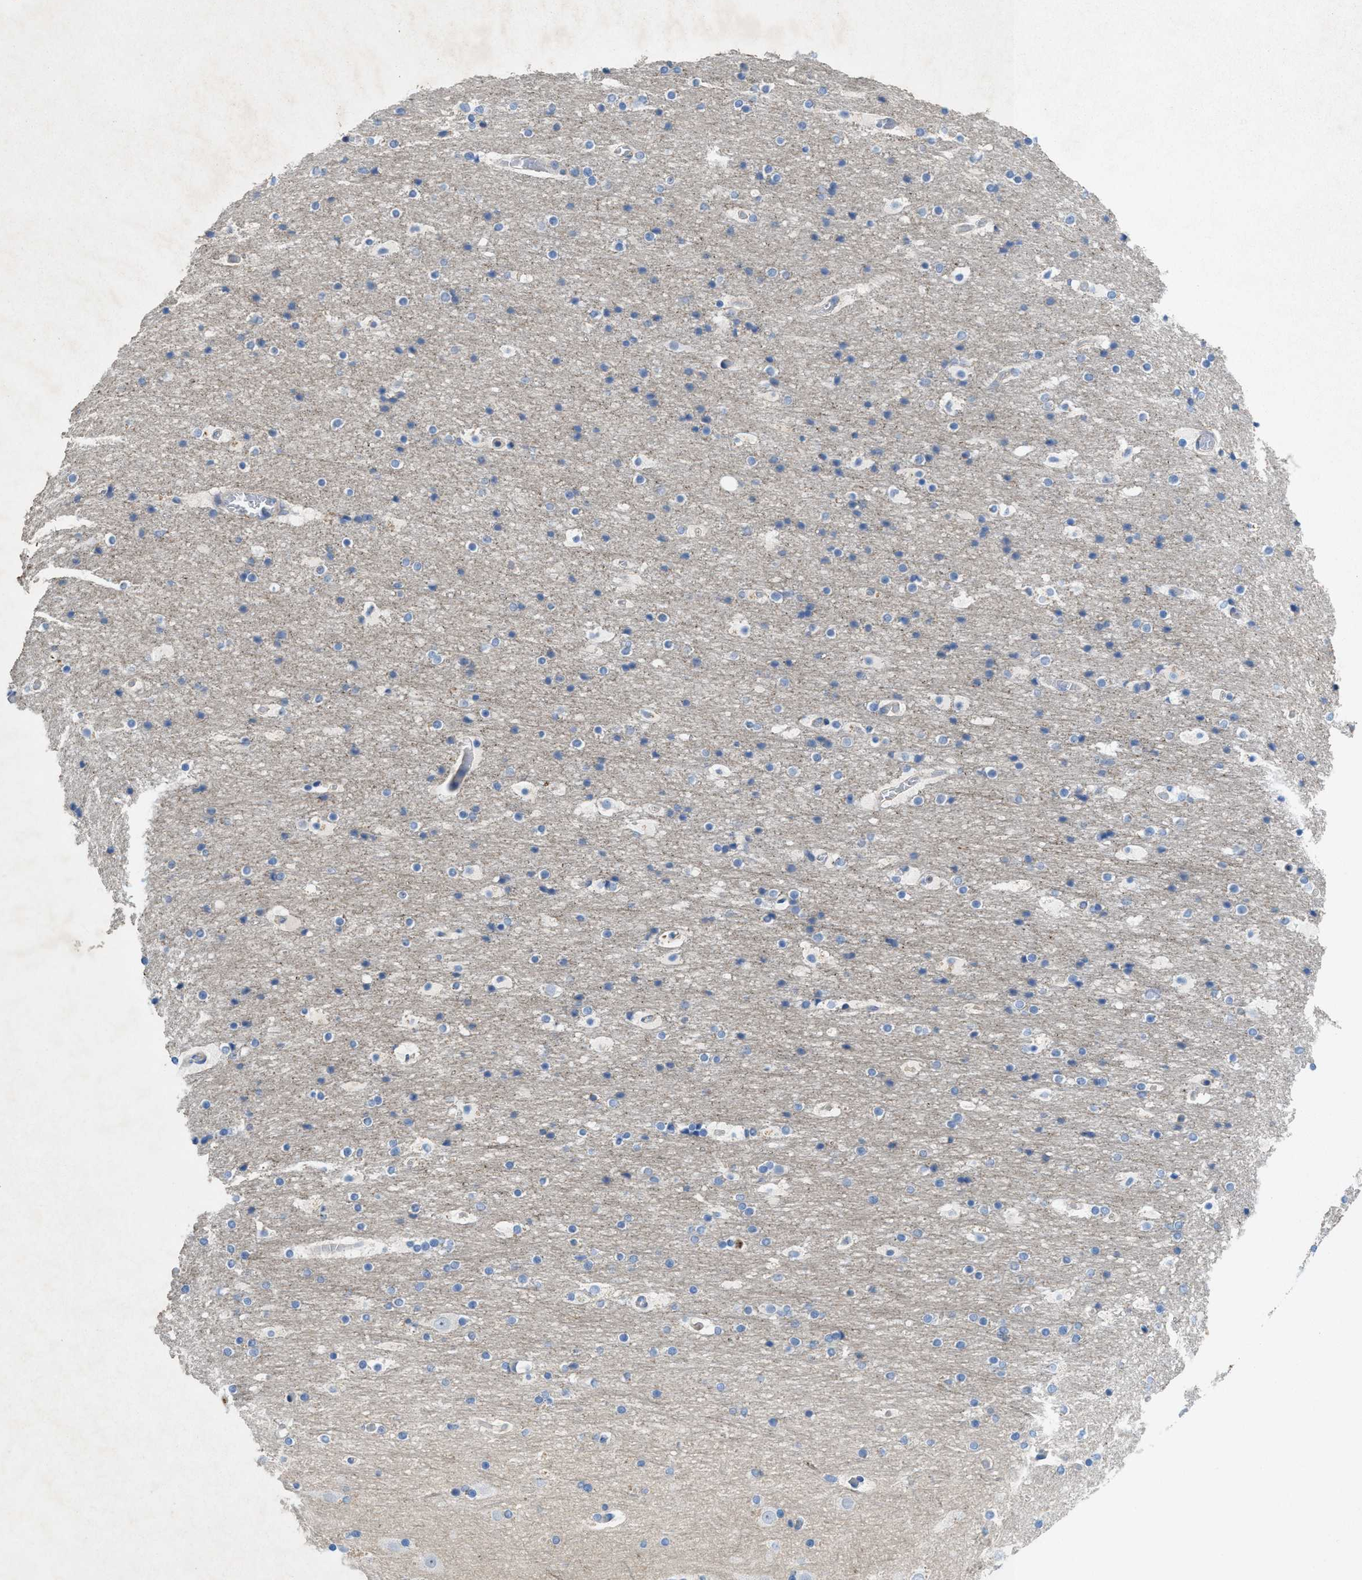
{"staining": {"intensity": "negative", "quantity": "none", "location": "none"}, "tissue": "cerebral cortex", "cell_type": "Endothelial cells", "image_type": "normal", "snomed": [{"axis": "morphology", "description": "Normal tissue, NOS"}, {"axis": "topography", "description": "Cerebral cortex"}], "caption": "Human cerebral cortex stained for a protein using IHC shows no staining in endothelial cells.", "gene": "CKLF", "patient": {"sex": "male", "age": 57}}